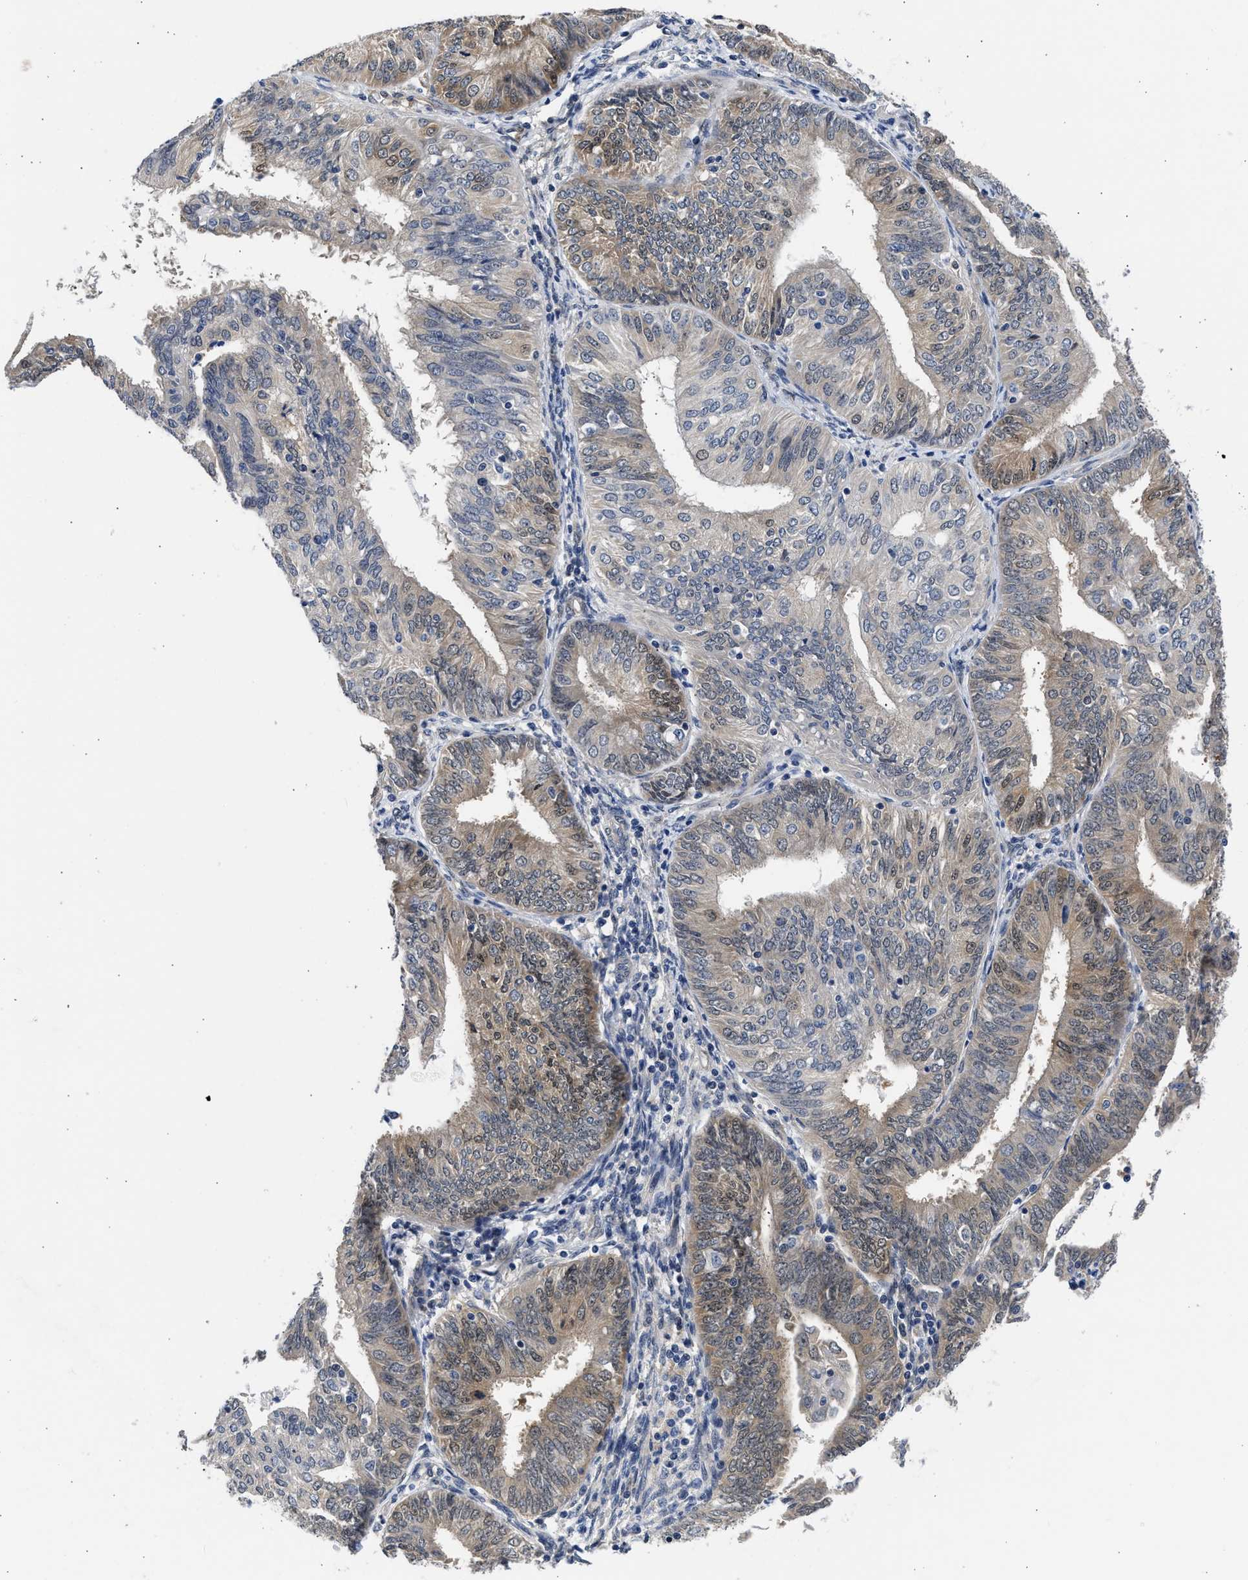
{"staining": {"intensity": "weak", "quantity": ">75%", "location": "cytoplasmic/membranous,nuclear"}, "tissue": "endometrial cancer", "cell_type": "Tumor cells", "image_type": "cancer", "snomed": [{"axis": "morphology", "description": "Adenocarcinoma, NOS"}, {"axis": "topography", "description": "Endometrium"}], "caption": "The immunohistochemical stain labels weak cytoplasmic/membranous and nuclear expression in tumor cells of endometrial adenocarcinoma tissue. Nuclei are stained in blue.", "gene": "XPO5", "patient": {"sex": "female", "age": 58}}